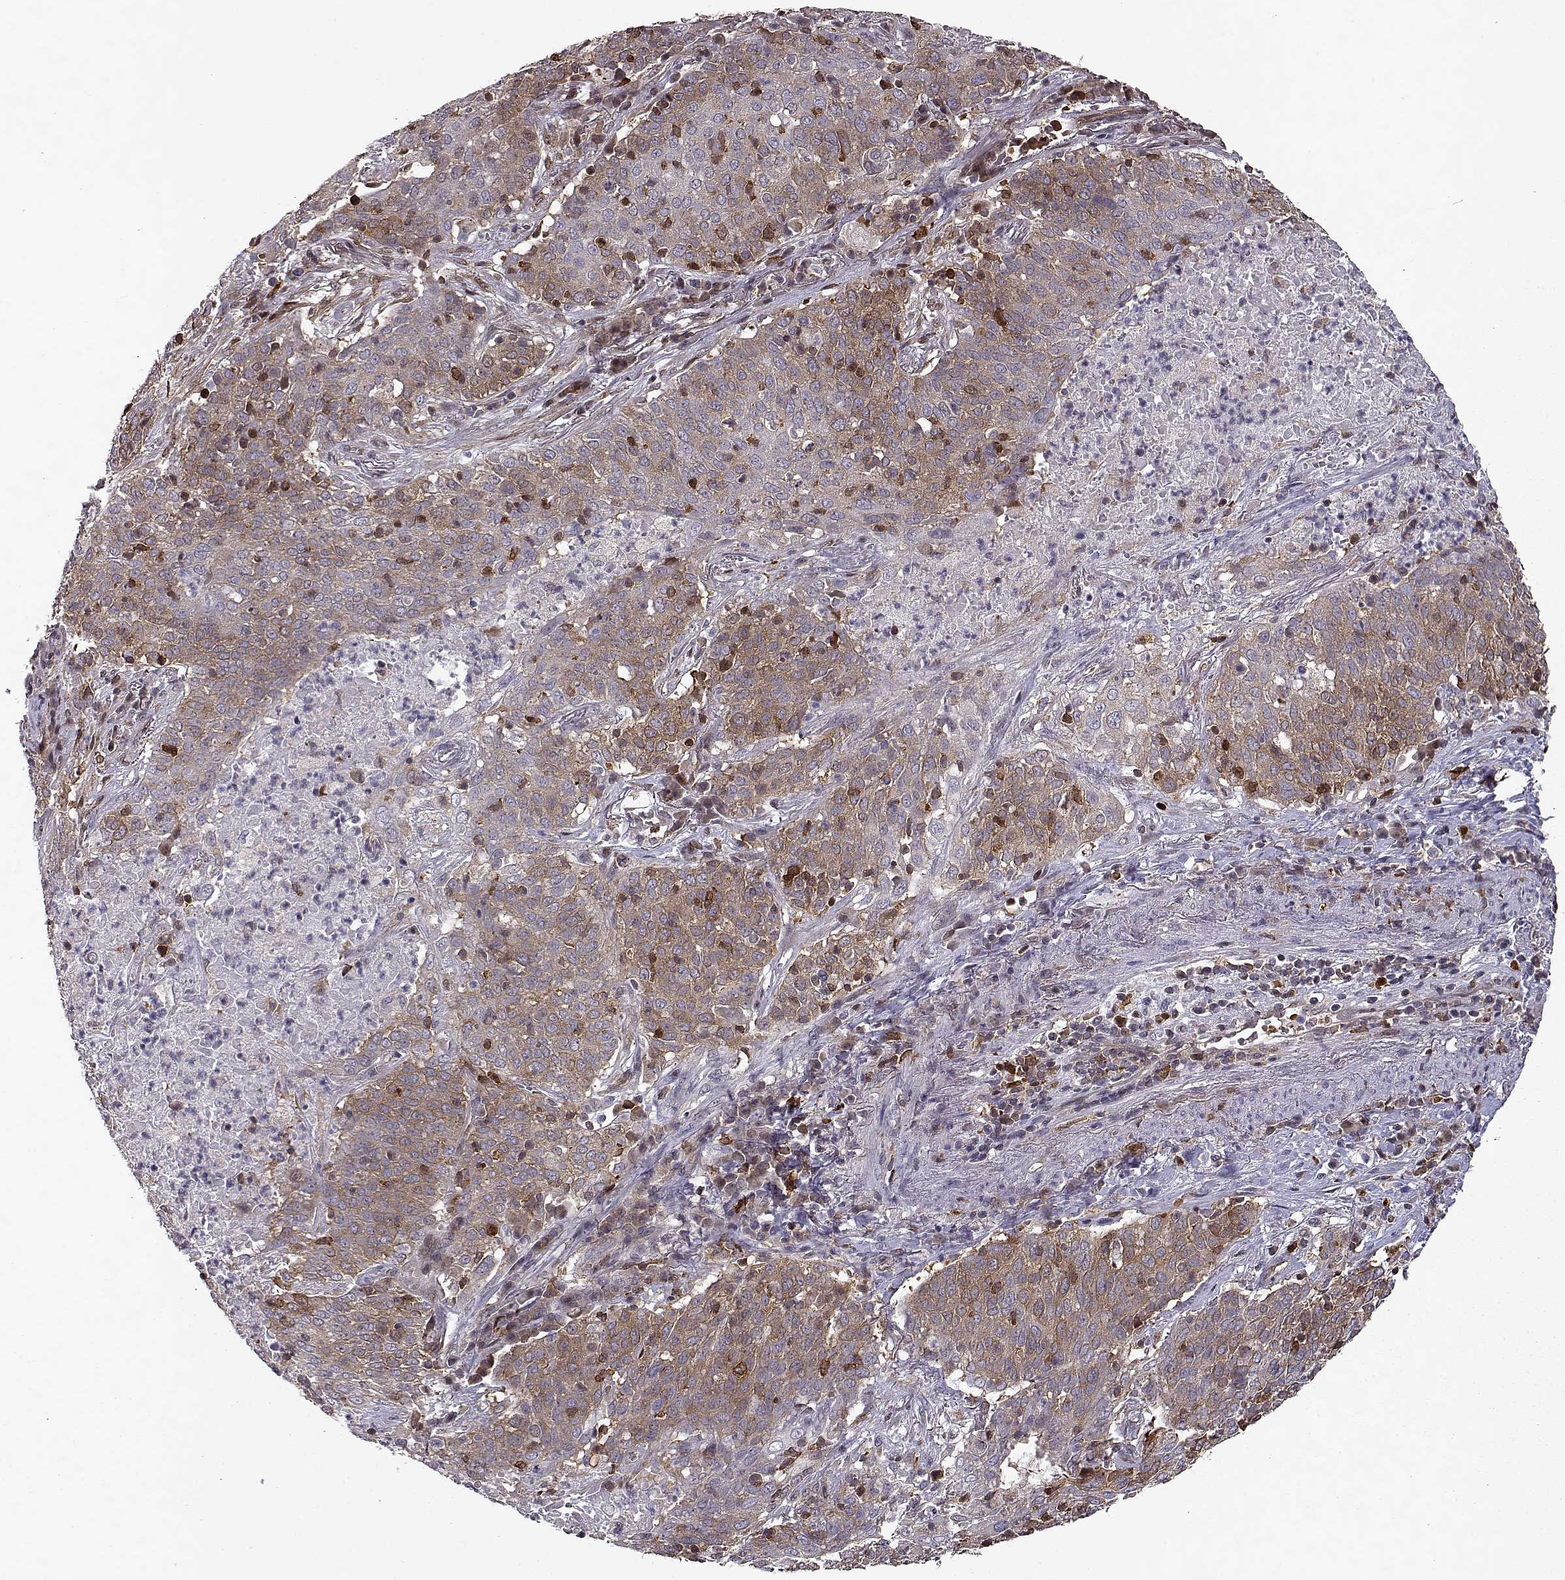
{"staining": {"intensity": "moderate", "quantity": "25%-75%", "location": "cytoplasmic/membranous"}, "tissue": "lung cancer", "cell_type": "Tumor cells", "image_type": "cancer", "snomed": [{"axis": "morphology", "description": "Squamous cell carcinoma, NOS"}, {"axis": "topography", "description": "Lung"}], "caption": "This micrograph shows lung cancer stained with immunohistochemistry to label a protein in brown. The cytoplasmic/membranous of tumor cells show moderate positivity for the protein. Nuclei are counter-stained blue.", "gene": "RANBP1", "patient": {"sex": "male", "age": 82}}